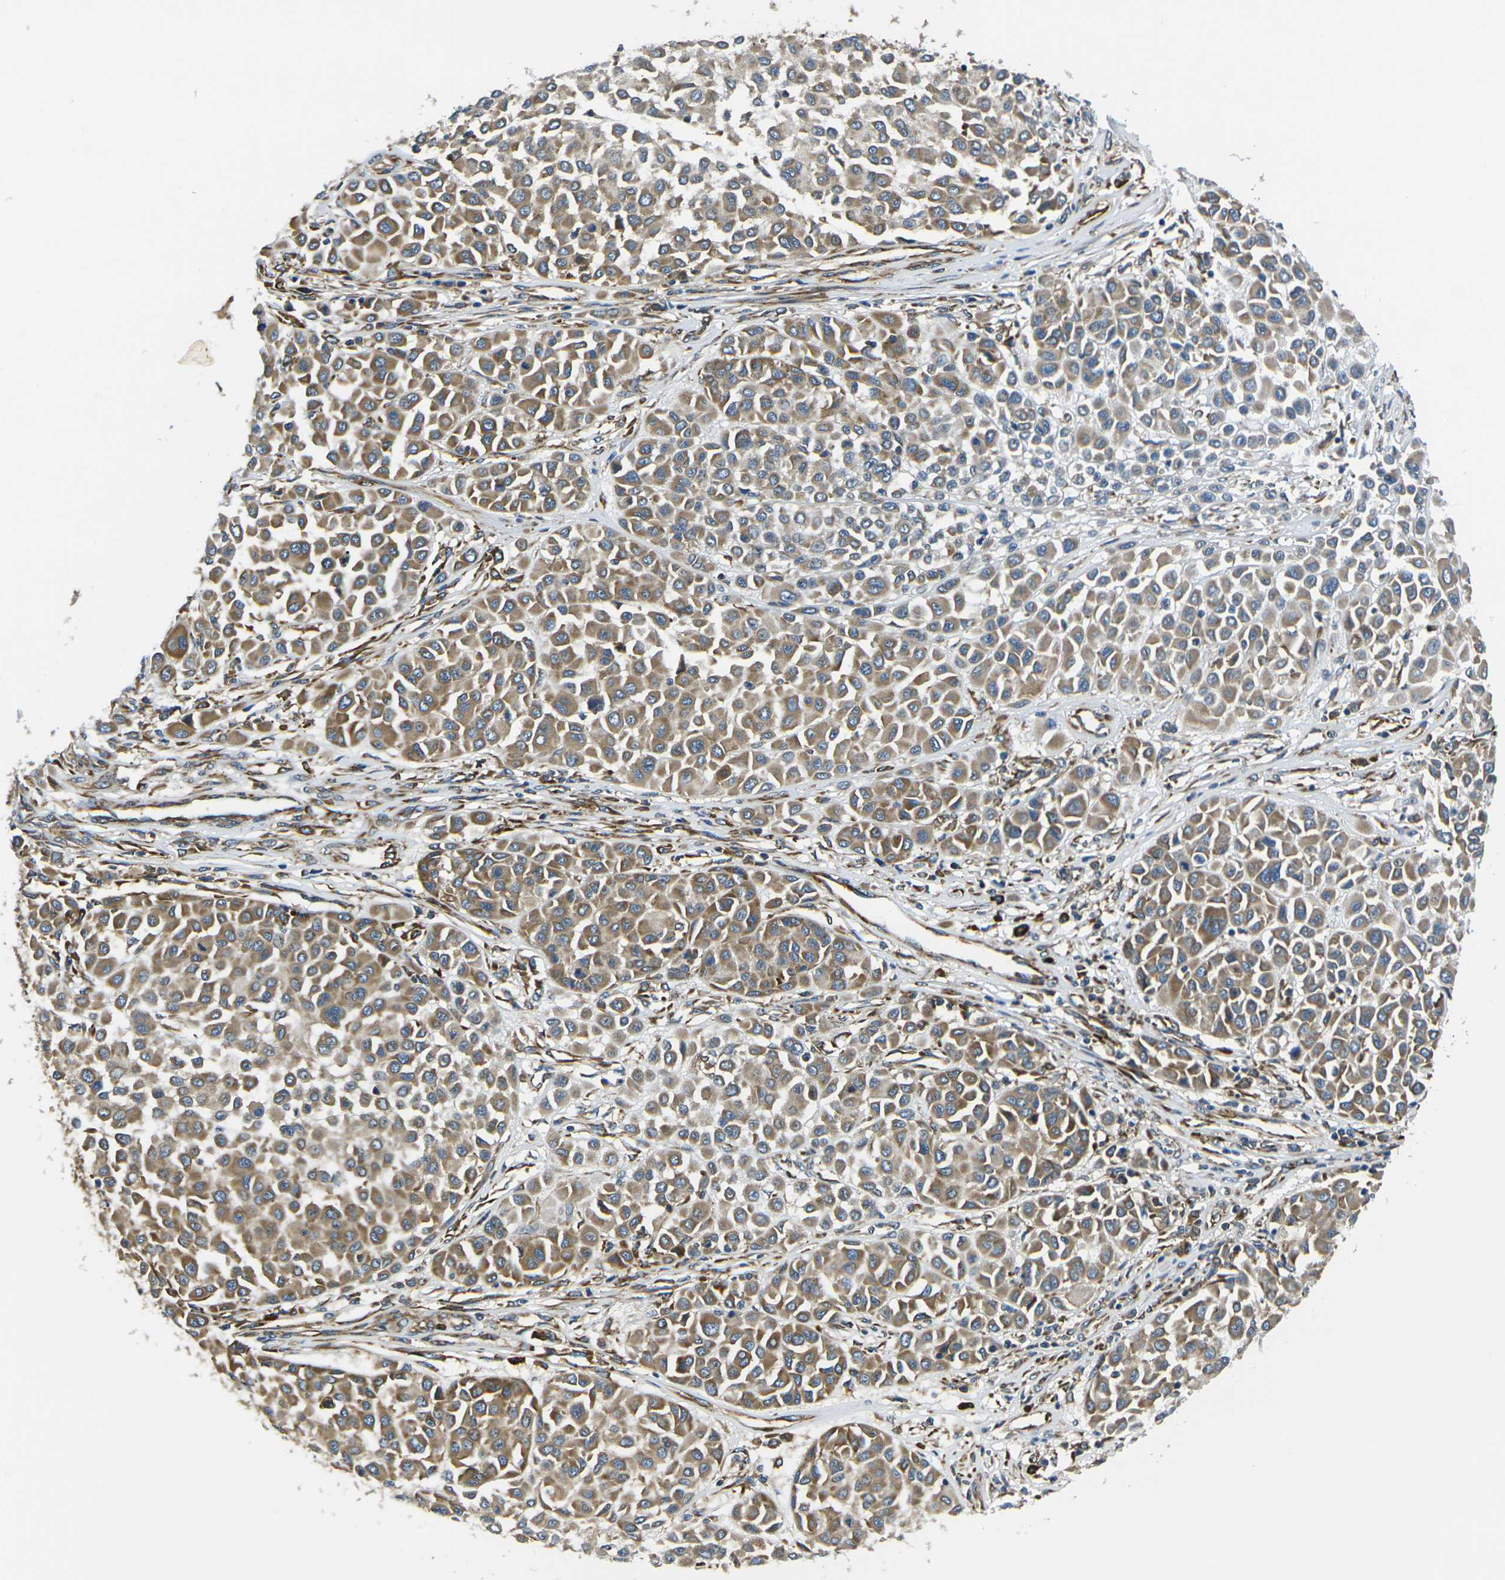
{"staining": {"intensity": "moderate", "quantity": ">75%", "location": "cytoplasmic/membranous"}, "tissue": "melanoma", "cell_type": "Tumor cells", "image_type": "cancer", "snomed": [{"axis": "morphology", "description": "Malignant melanoma, Metastatic site"}, {"axis": "topography", "description": "Soft tissue"}], "caption": "Malignant melanoma (metastatic site) tissue displays moderate cytoplasmic/membranous positivity in approximately >75% of tumor cells", "gene": "RPSA", "patient": {"sex": "male", "age": 41}}